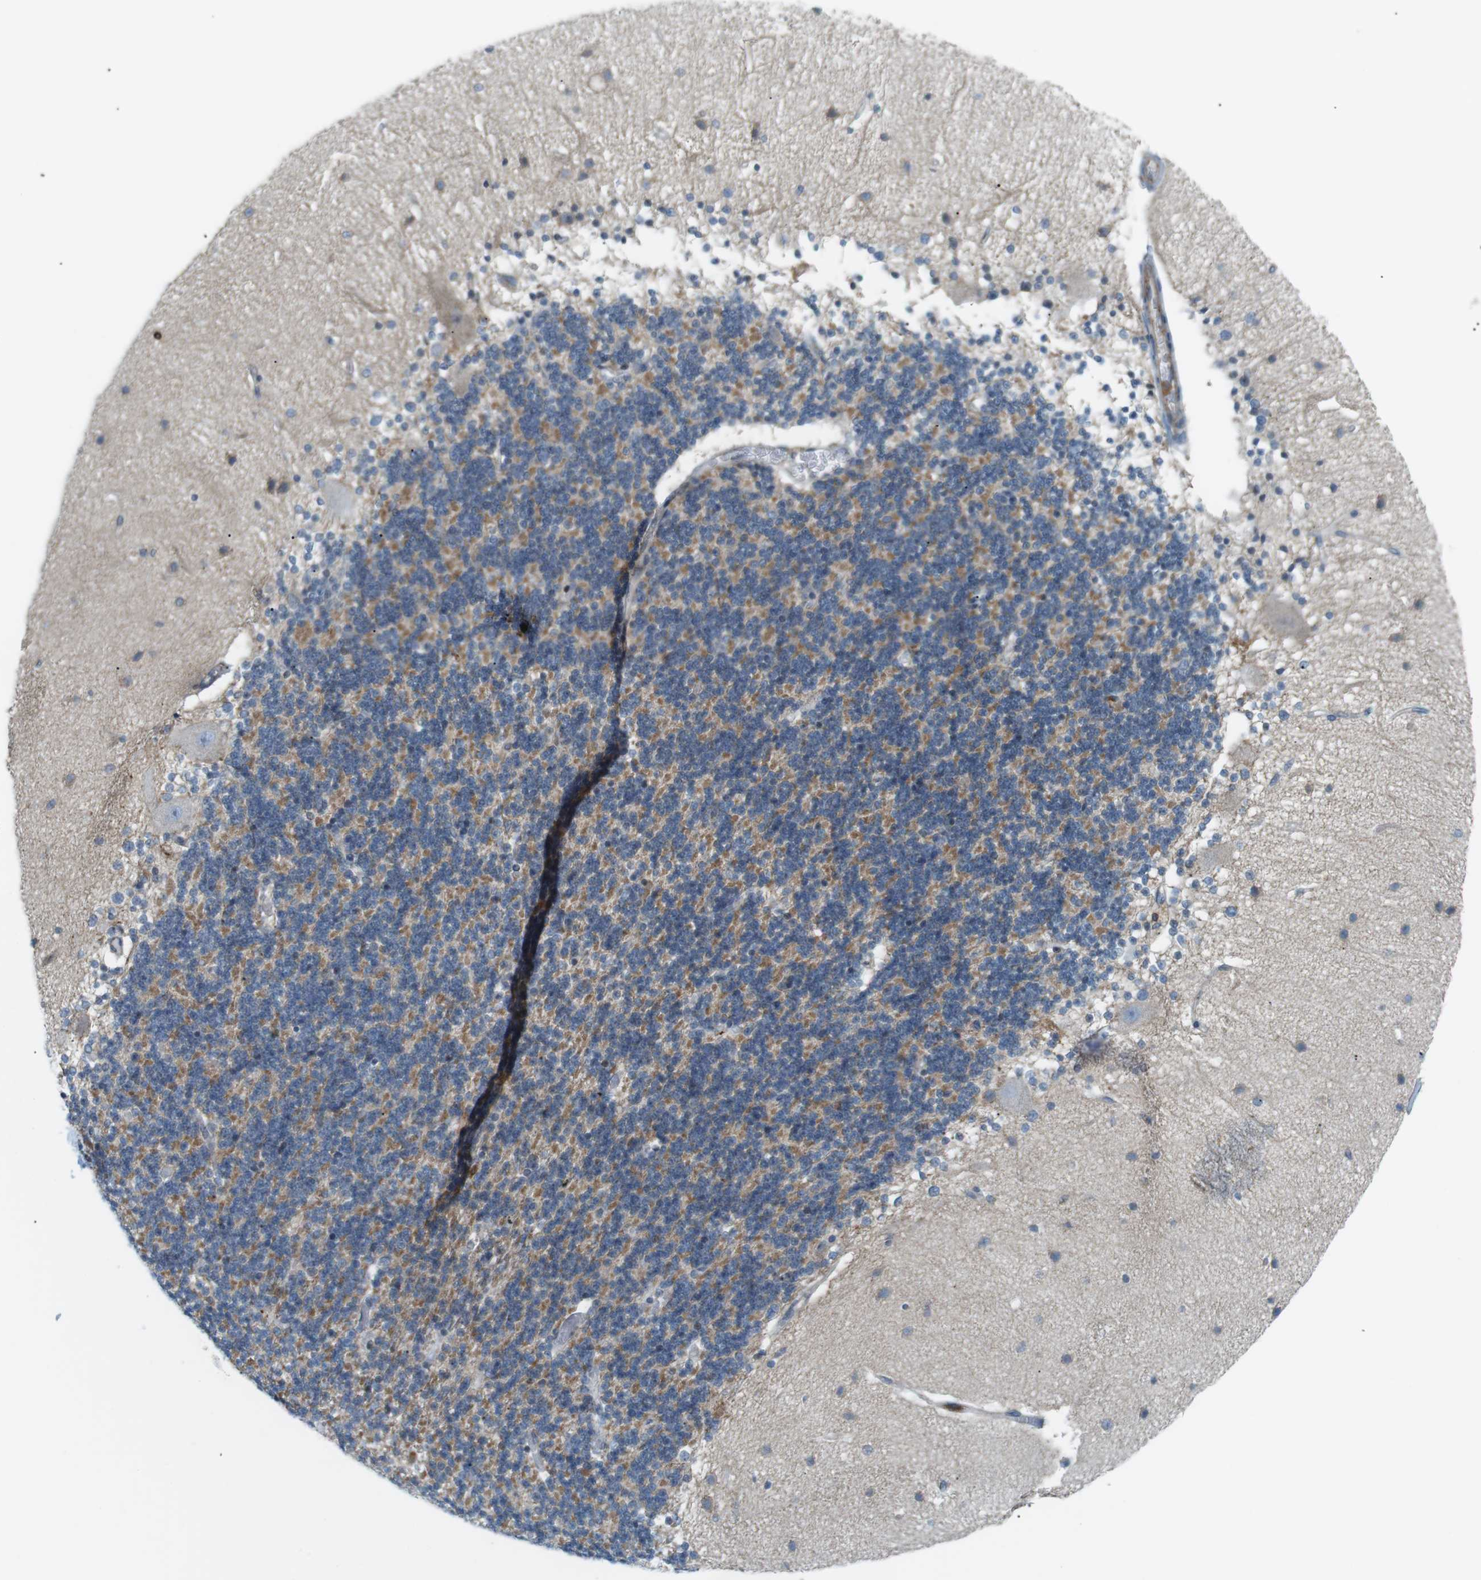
{"staining": {"intensity": "moderate", "quantity": "25%-75%", "location": "cytoplasmic/membranous"}, "tissue": "cerebellum", "cell_type": "Cells in granular layer", "image_type": "normal", "snomed": [{"axis": "morphology", "description": "Normal tissue, NOS"}, {"axis": "topography", "description": "Cerebellum"}], "caption": "Cerebellum stained with DAB immunohistochemistry reveals medium levels of moderate cytoplasmic/membranous staining in about 25%-75% of cells in granular layer. (DAB IHC, brown staining for protein, blue staining for nuclei).", "gene": "FLII", "patient": {"sex": "female", "age": 54}}